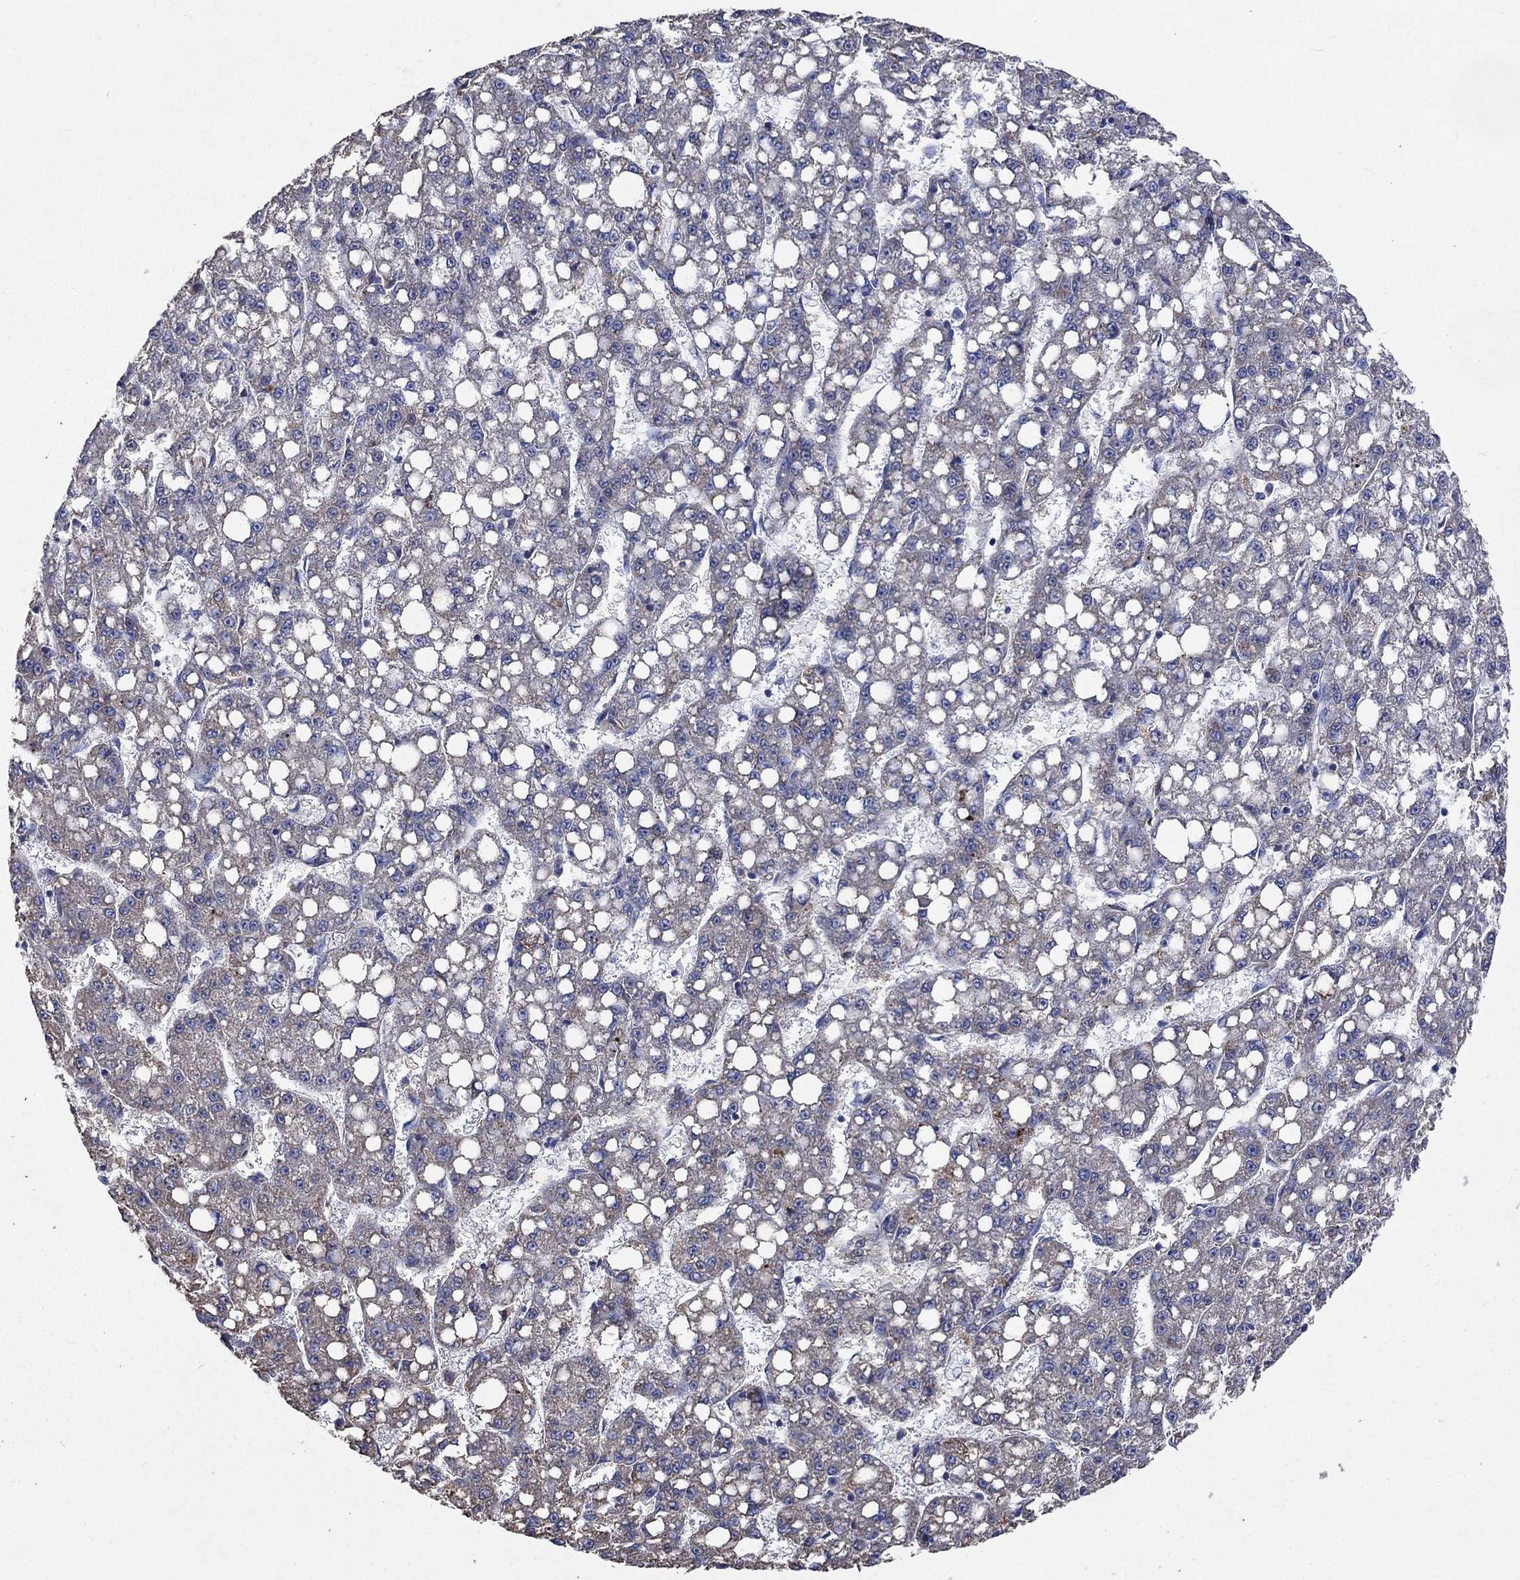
{"staining": {"intensity": "moderate", "quantity": "<25%", "location": "cytoplasmic/membranous"}, "tissue": "liver cancer", "cell_type": "Tumor cells", "image_type": "cancer", "snomed": [{"axis": "morphology", "description": "Carcinoma, Hepatocellular, NOS"}, {"axis": "topography", "description": "Liver"}], "caption": "Hepatocellular carcinoma (liver) tissue shows moderate cytoplasmic/membranous positivity in approximately <25% of tumor cells, visualized by immunohistochemistry.", "gene": "UGT8", "patient": {"sex": "female", "age": 65}}